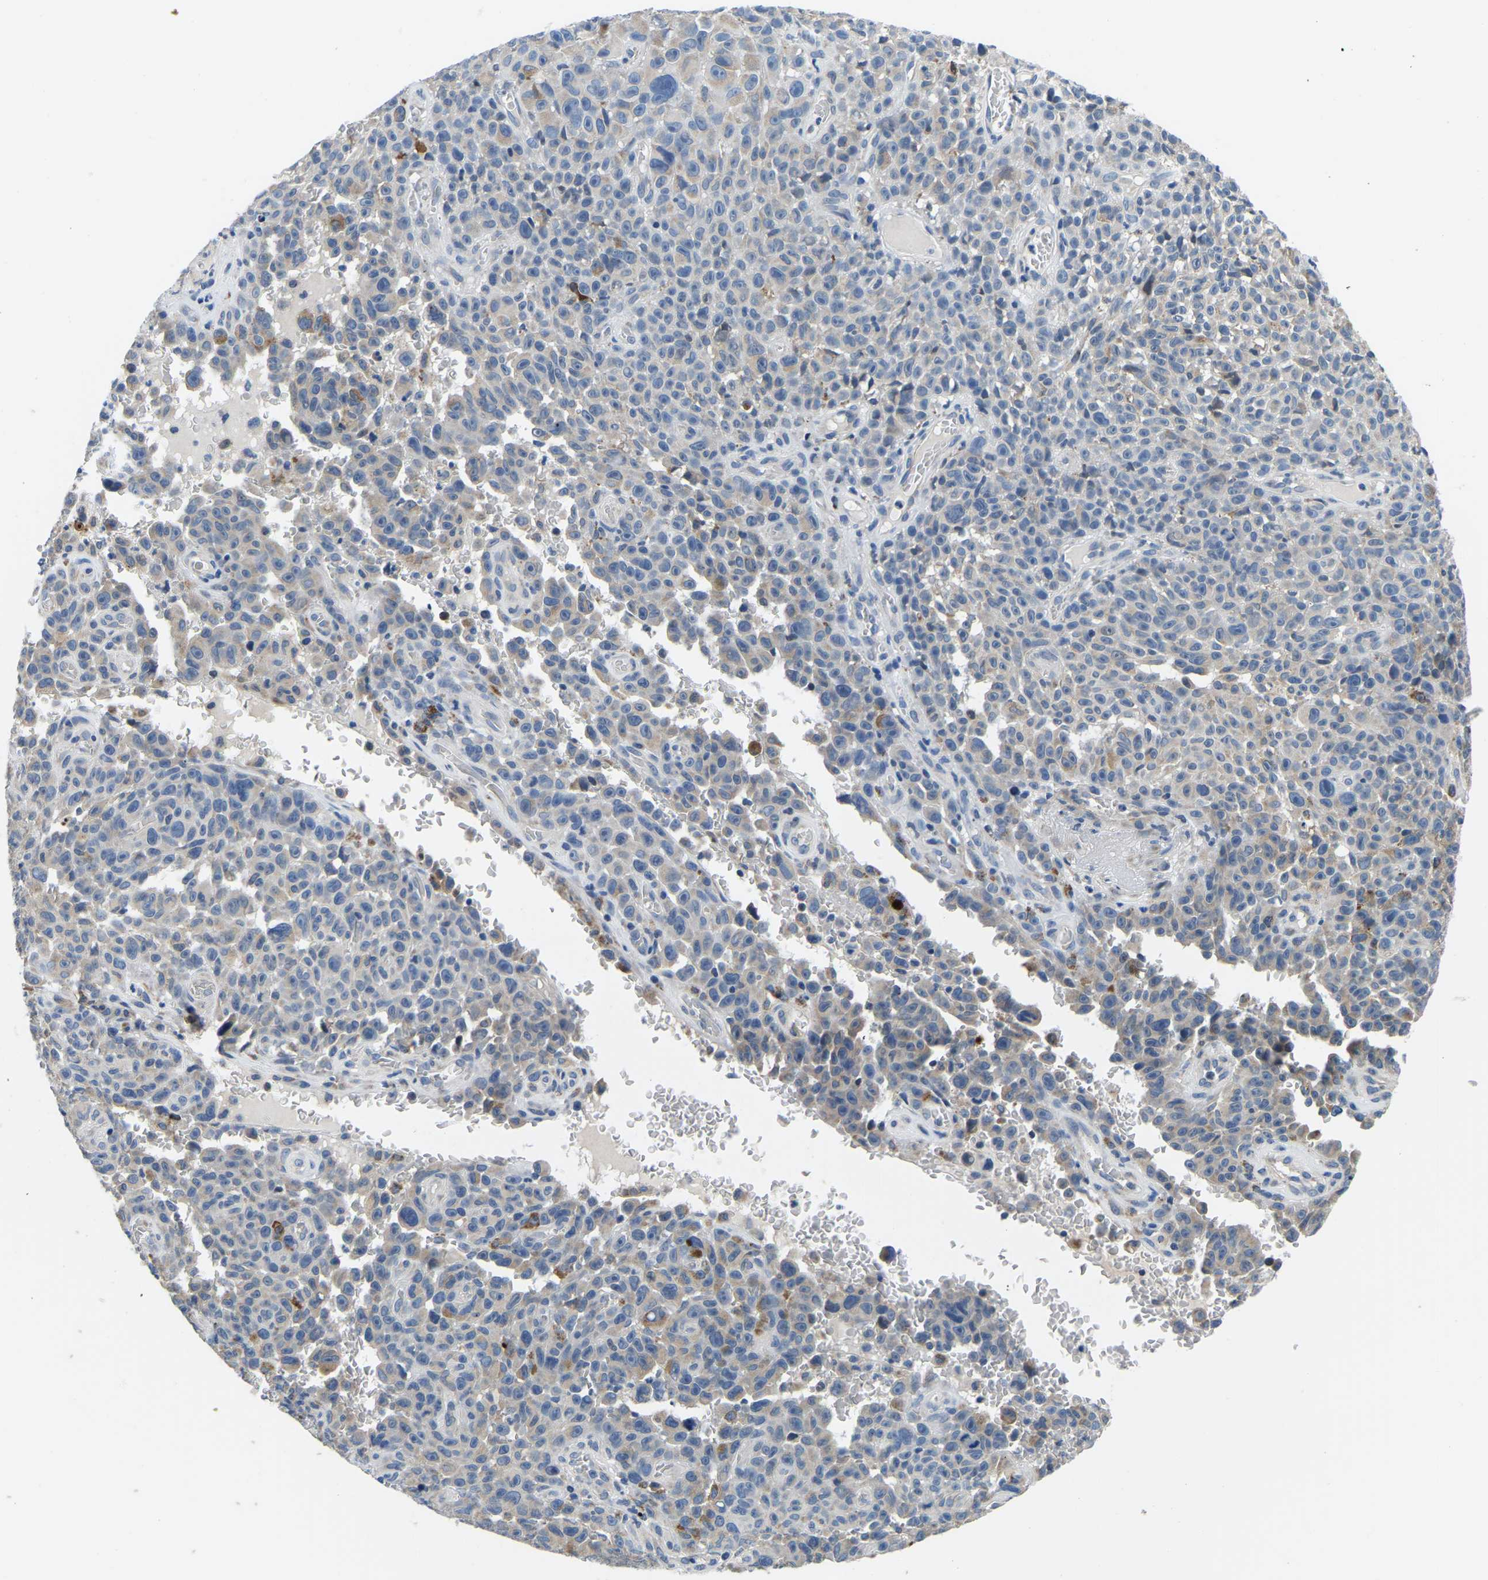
{"staining": {"intensity": "moderate", "quantity": "<25%", "location": "cytoplasmic/membranous"}, "tissue": "melanoma", "cell_type": "Tumor cells", "image_type": "cancer", "snomed": [{"axis": "morphology", "description": "Malignant melanoma, NOS"}, {"axis": "topography", "description": "Skin"}], "caption": "Protein staining of melanoma tissue exhibits moderate cytoplasmic/membranous staining in about <25% of tumor cells. Using DAB (3,3'-diaminobenzidine) (brown) and hematoxylin (blue) stains, captured at high magnification using brightfield microscopy.", "gene": "LIAS", "patient": {"sex": "female", "age": 82}}